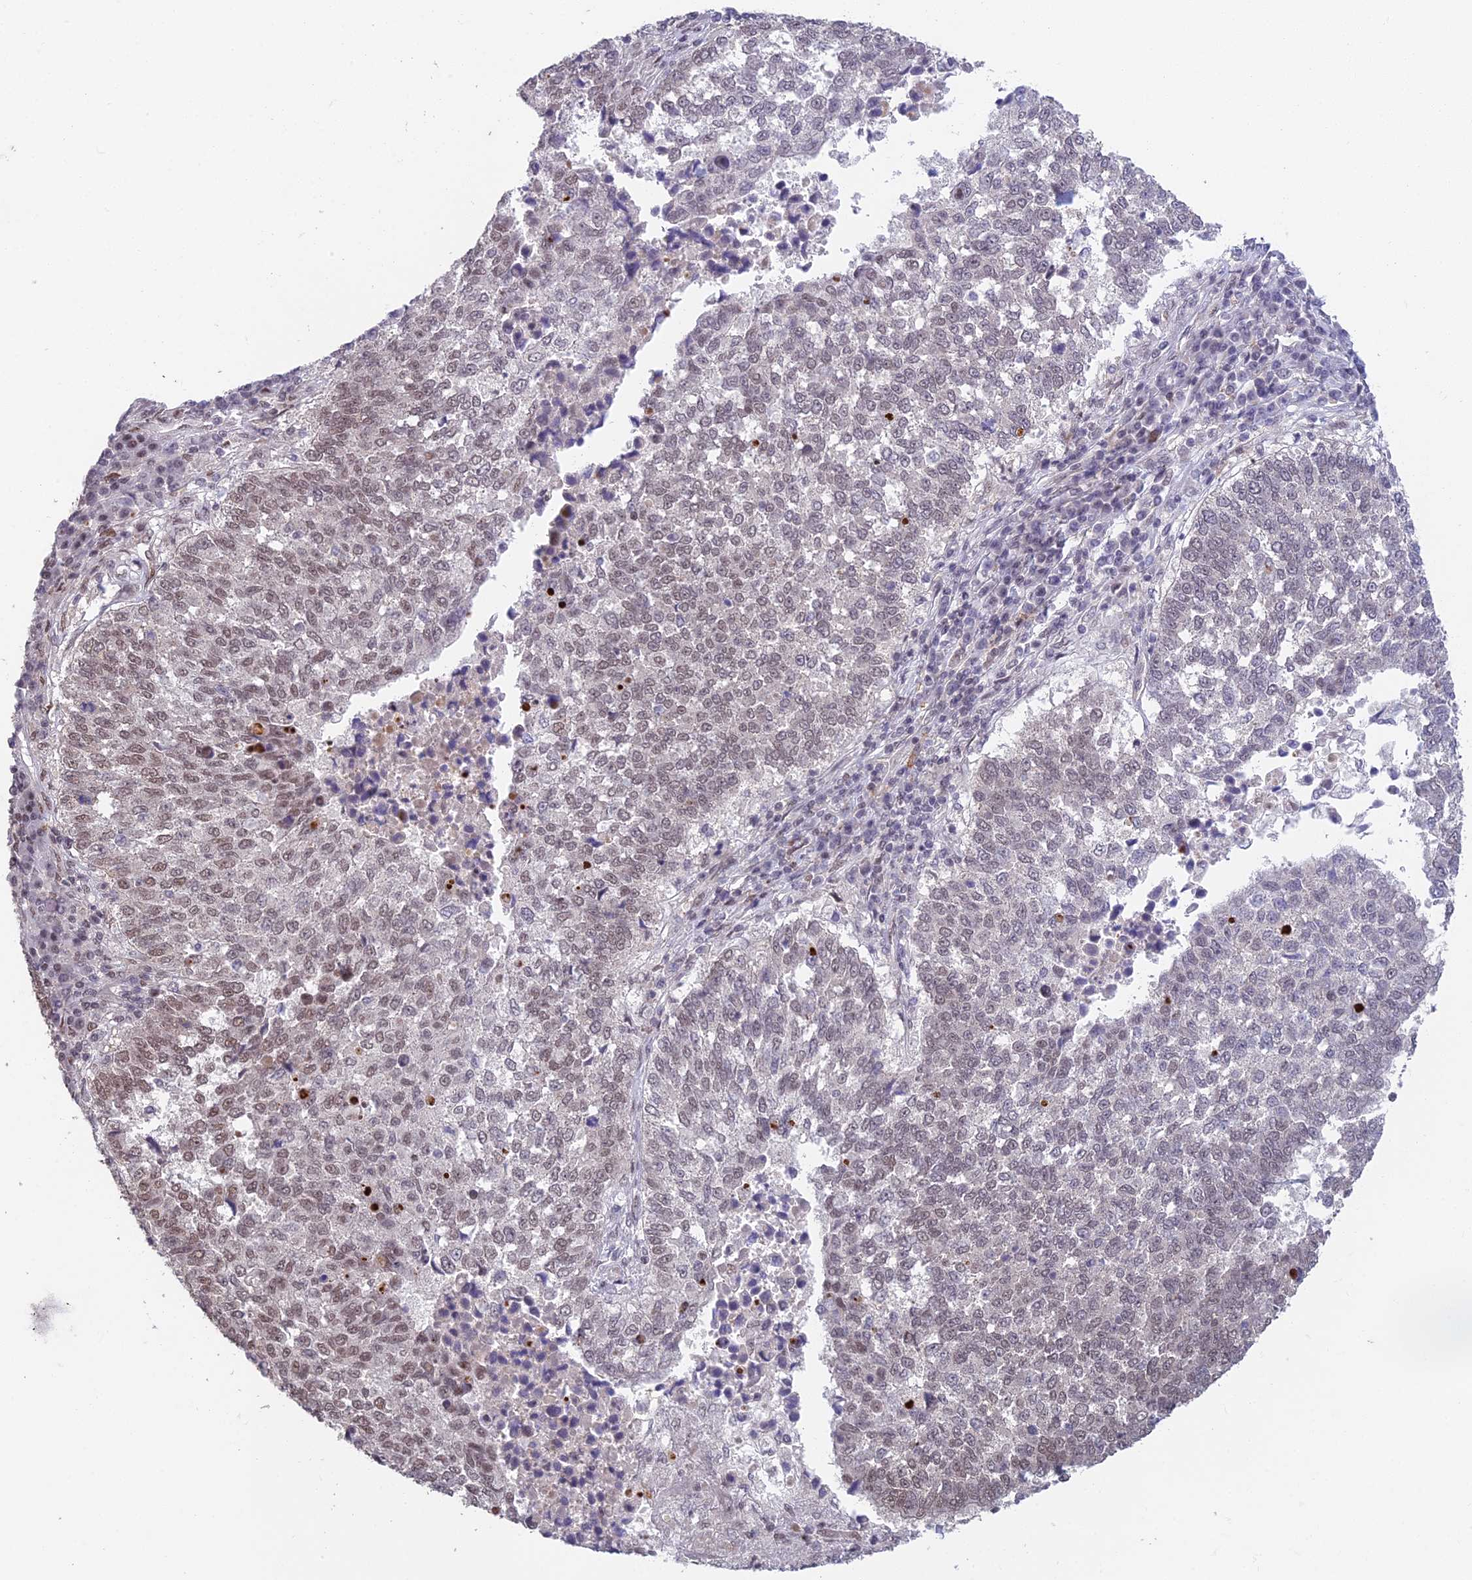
{"staining": {"intensity": "weak", "quantity": "25%-75%", "location": "nuclear"}, "tissue": "lung cancer", "cell_type": "Tumor cells", "image_type": "cancer", "snomed": [{"axis": "morphology", "description": "Squamous cell carcinoma, NOS"}, {"axis": "topography", "description": "Lung"}], "caption": "A brown stain labels weak nuclear expression of a protein in human lung cancer tumor cells.", "gene": "ABHD17A", "patient": {"sex": "male", "age": 73}}